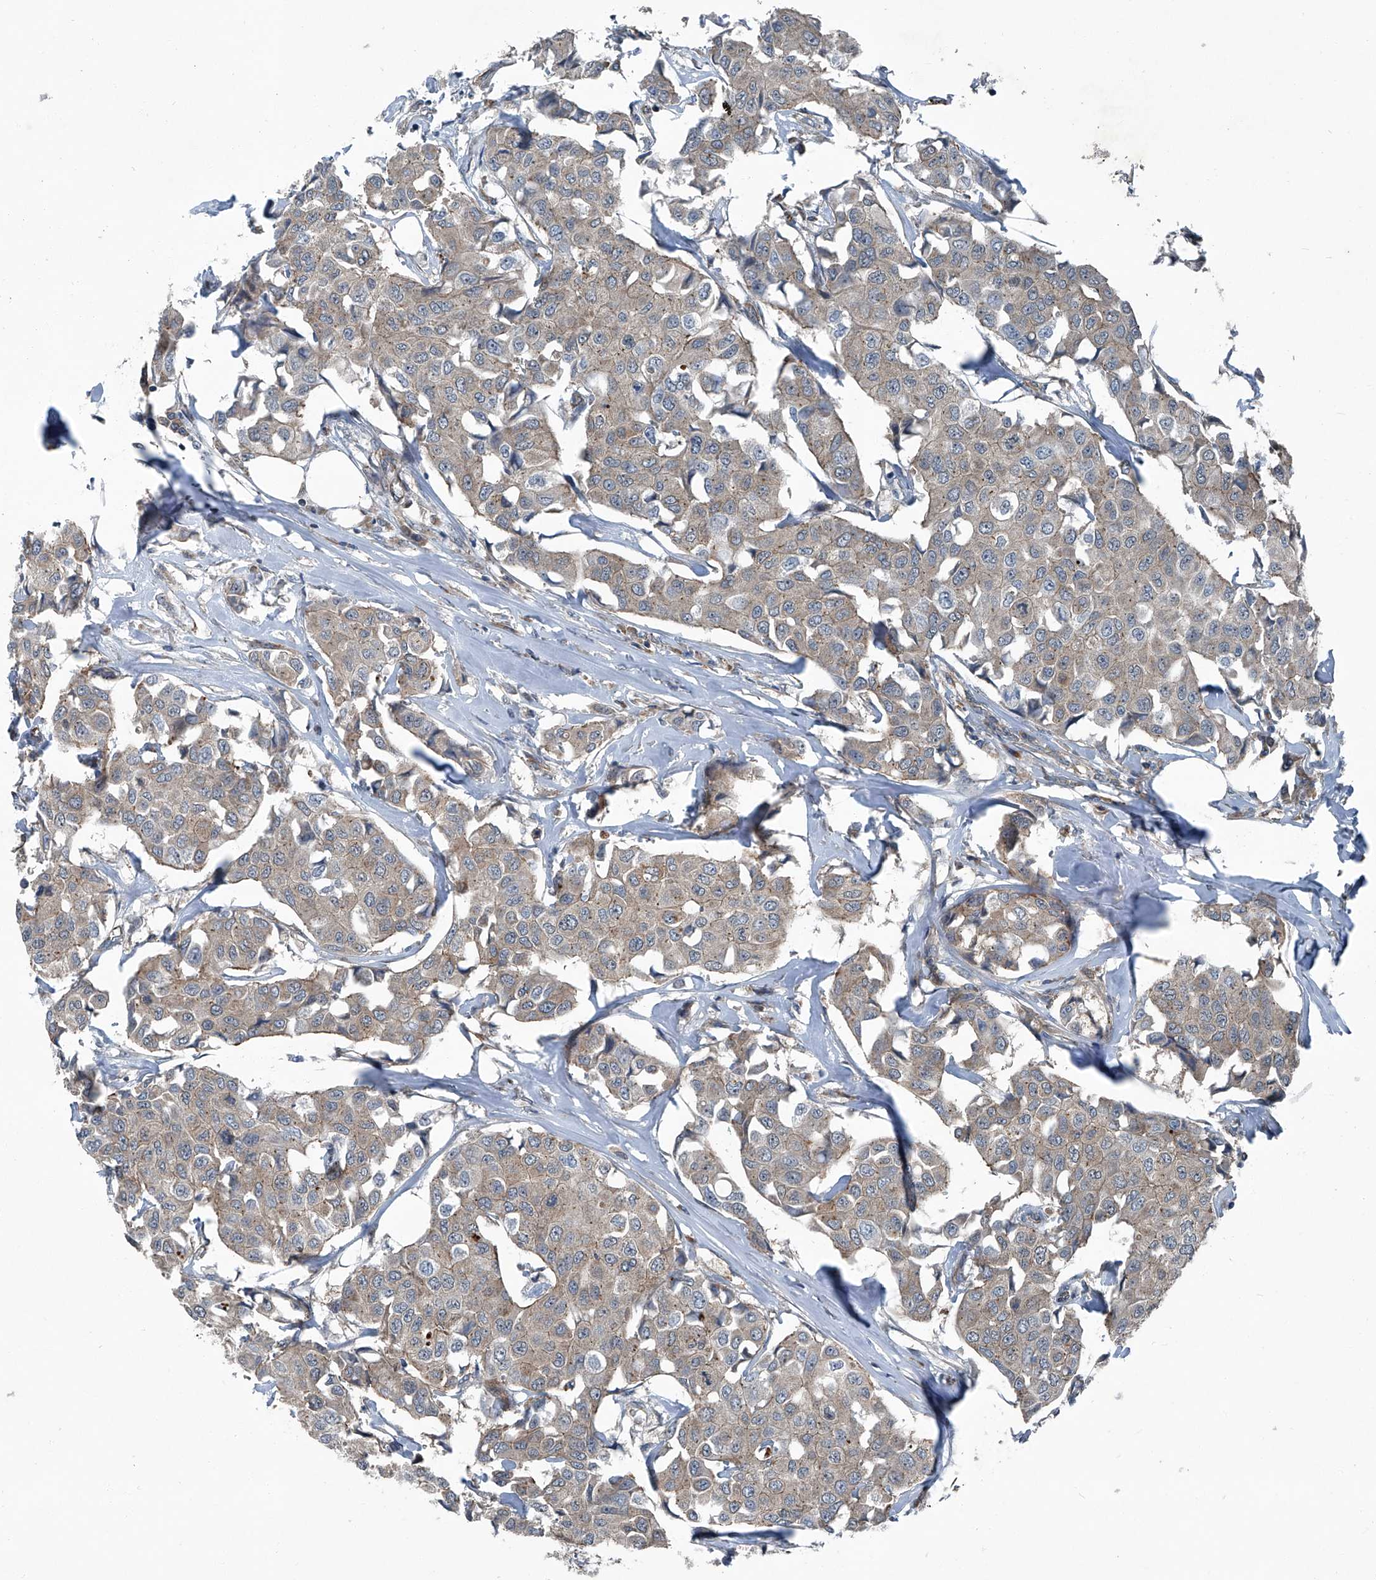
{"staining": {"intensity": "weak", "quantity": ">75%", "location": "cytoplasmic/membranous"}, "tissue": "breast cancer", "cell_type": "Tumor cells", "image_type": "cancer", "snomed": [{"axis": "morphology", "description": "Duct carcinoma"}, {"axis": "topography", "description": "Breast"}], "caption": "Intraductal carcinoma (breast) stained with a protein marker reveals weak staining in tumor cells.", "gene": "SENP2", "patient": {"sex": "female", "age": 80}}